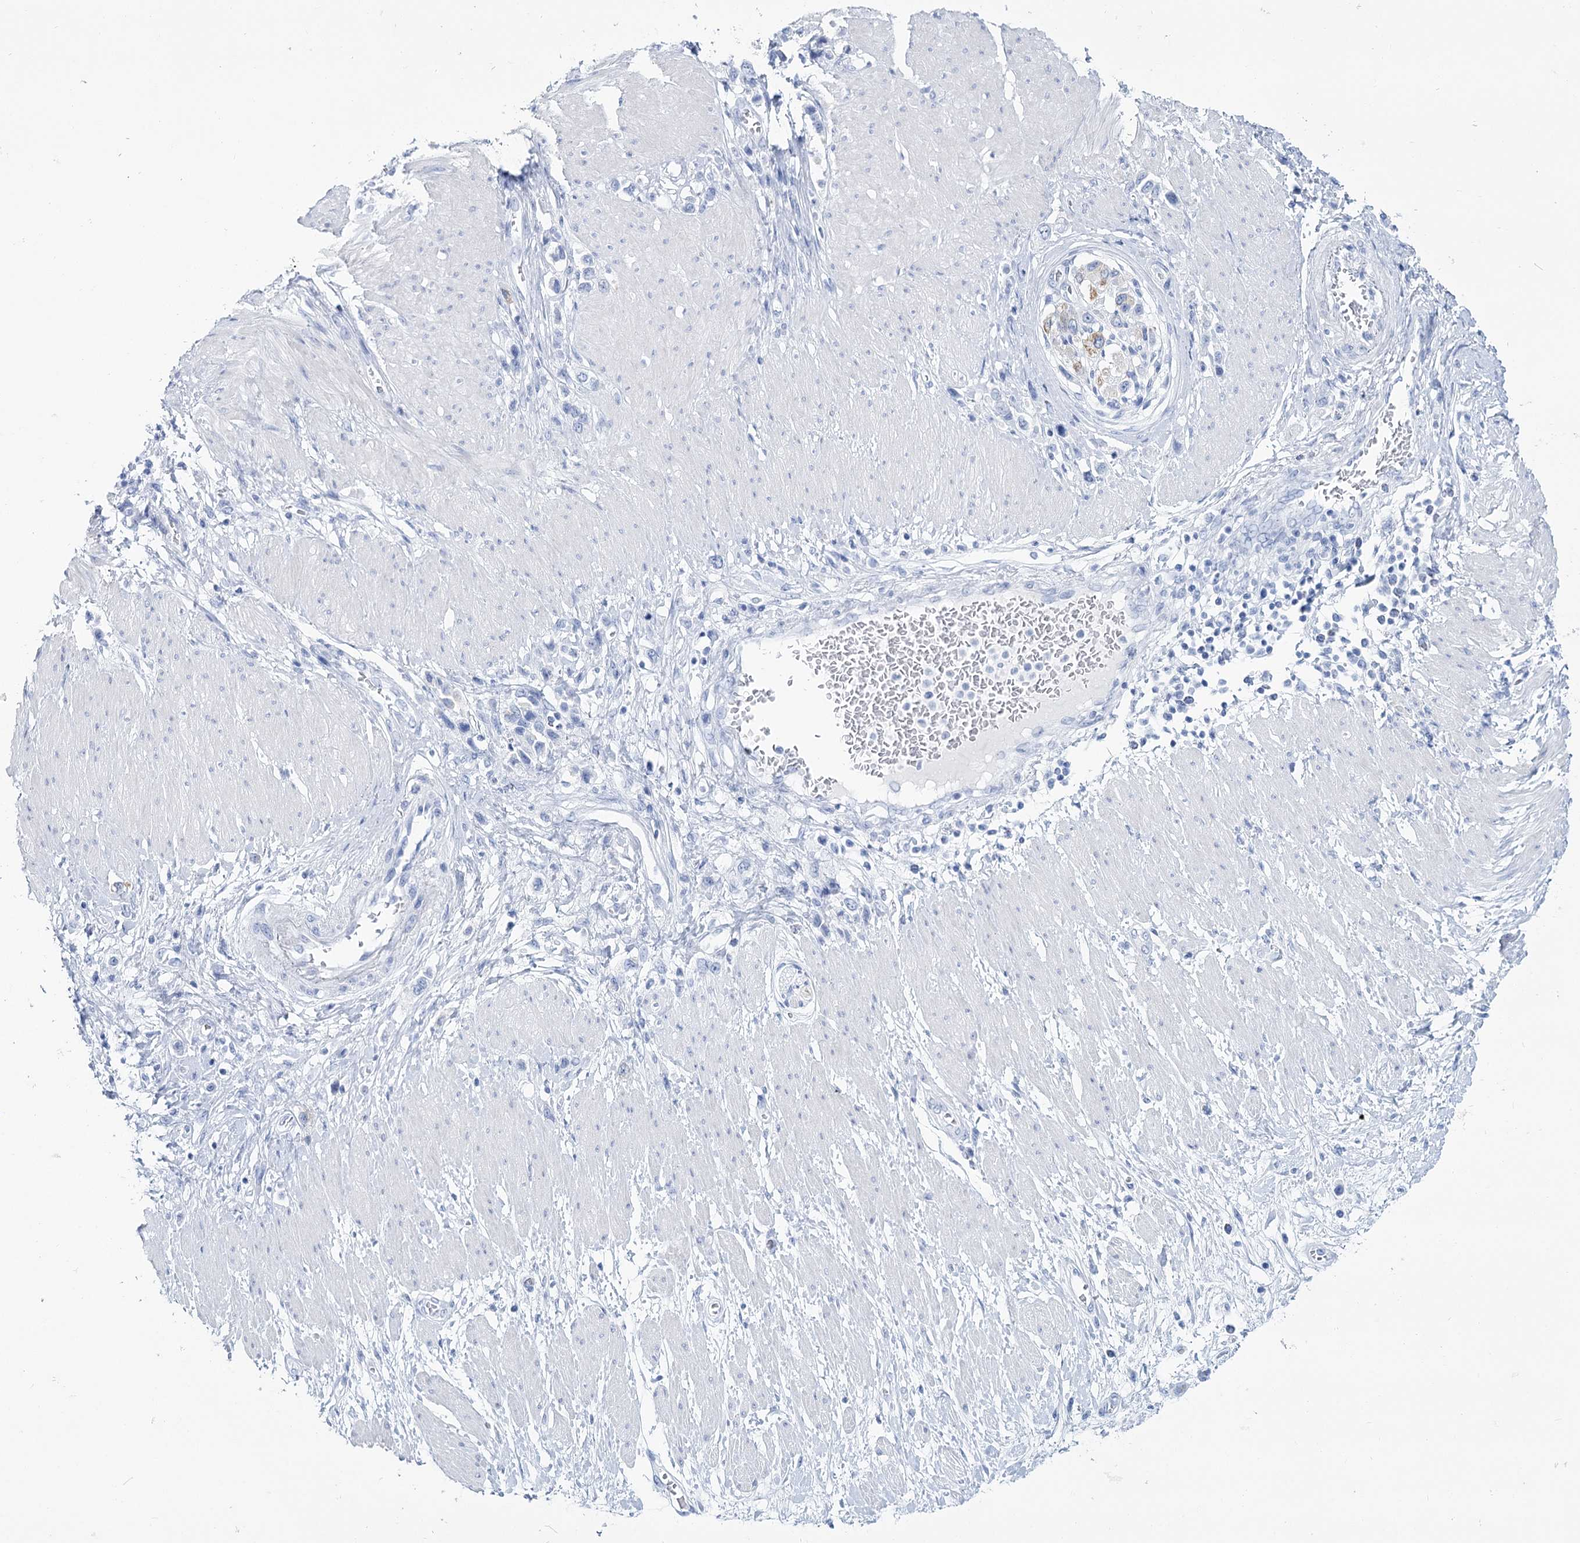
{"staining": {"intensity": "negative", "quantity": "none", "location": "none"}, "tissue": "stomach cancer", "cell_type": "Tumor cells", "image_type": "cancer", "snomed": [{"axis": "morphology", "description": "Normal tissue, NOS"}, {"axis": "morphology", "description": "Adenocarcinoma, NOS"}, {"axis": "topography", "description": "Stomach, upper"}, {"axis": "topography", "description": "Stomach"}], "caption": "The micrograph displays no staining of tumor cells in stomach adenocarcinoma. (Brightfield microscopy of DAB (3,3'-diaminobenzidine) immunohistochemistry at high magnification).", "gene": "RNF186", "patient": {"sex": "female", "age": 65}}